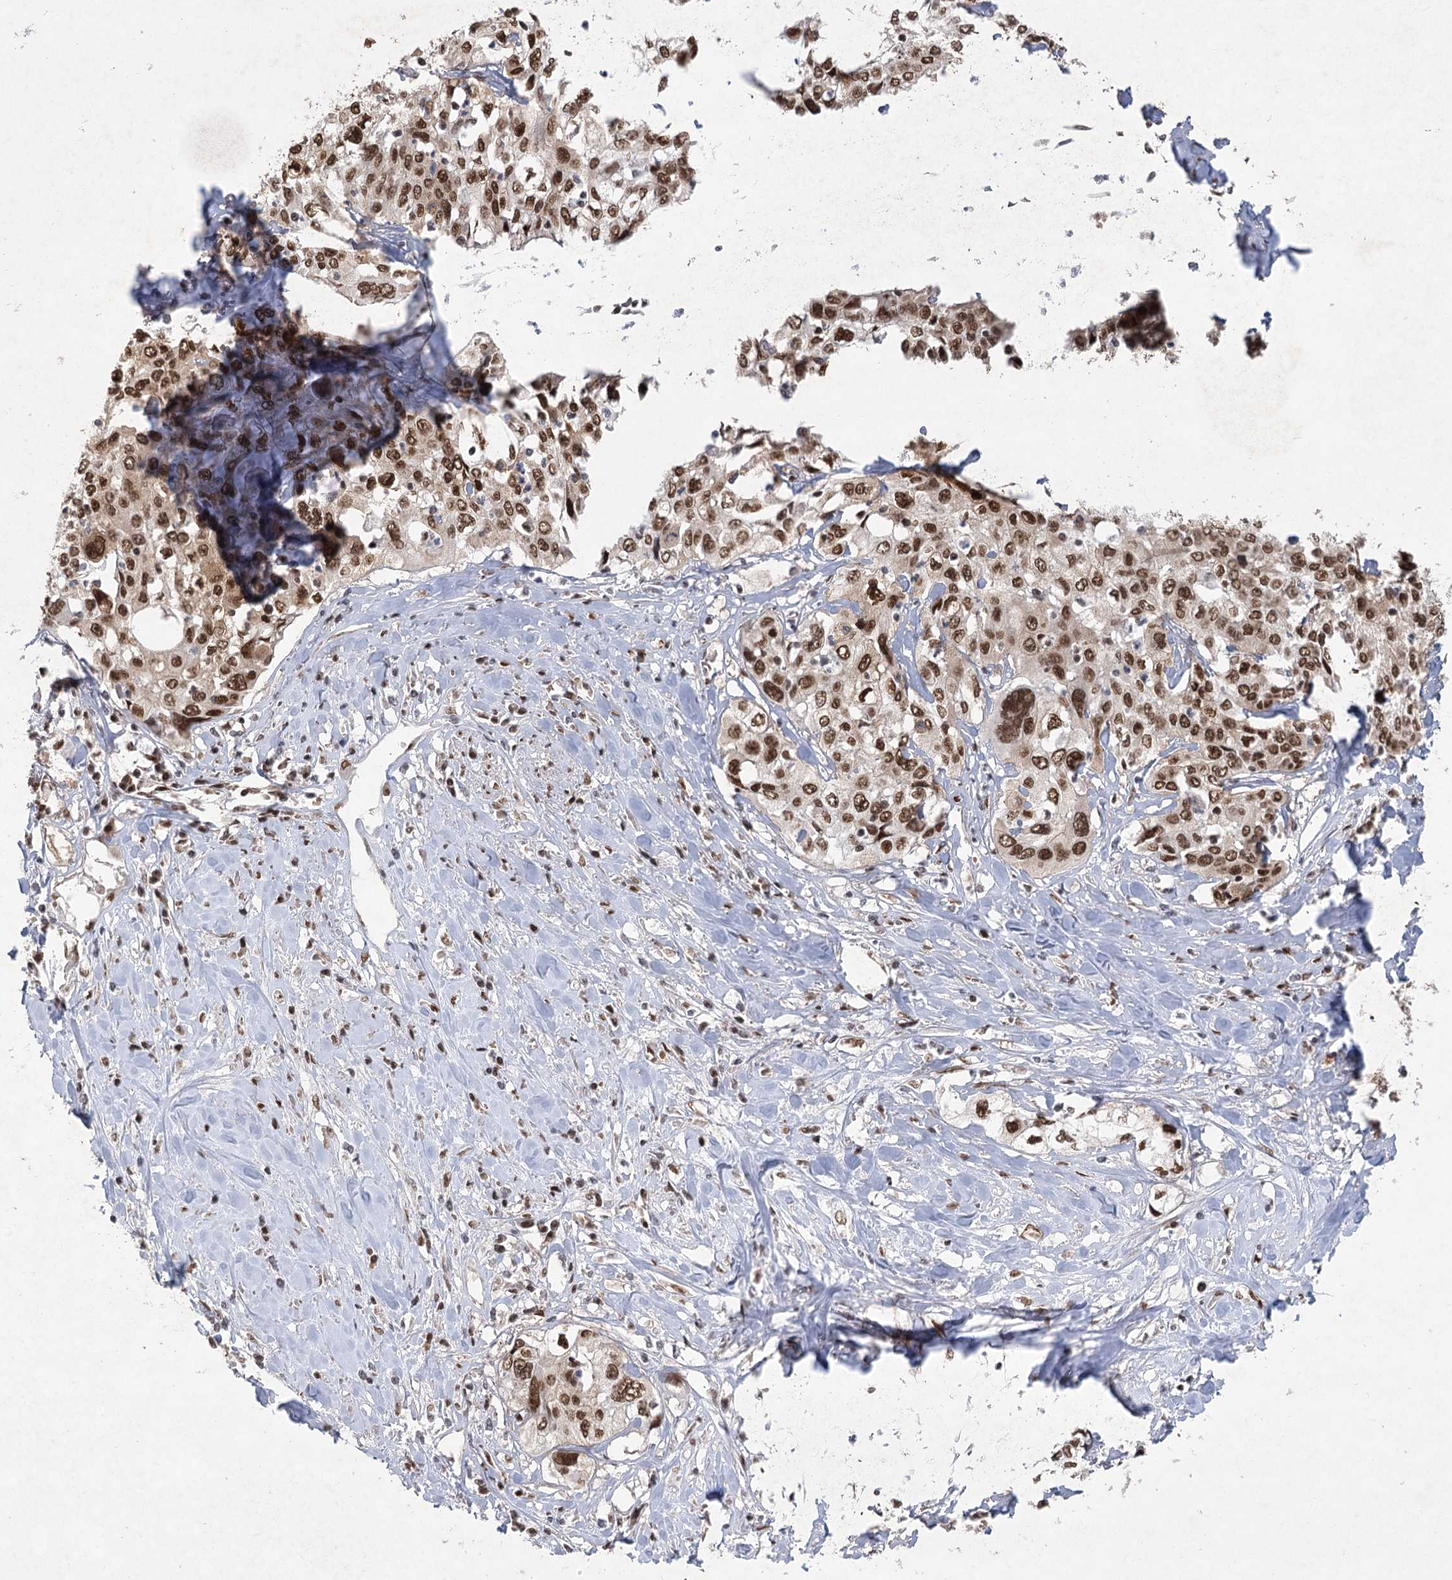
{"staining": {"intensity": "strong", "quantity": ">75%", "location": "nuclear"}, "tissue": "cervical cancer", "cell_type": "Tumor cells", "image_type": "cancer", "snomed": [{"axis": "morphology", "description": "Squamous cell carcinoma, NOS"}, {"axis": "topography", "description": "Cervix"}], "caption": "Immunohistochemical staining of human cervical squamous cell carcinoma exhibits high levels of strong nuclear protein staining in about >75% of tumor cells. (DAB = brown stain, brightfield microscopy at high magnification).", "gene": "ZCCHC8", "patient": {"sex": "female", "age": 31}}